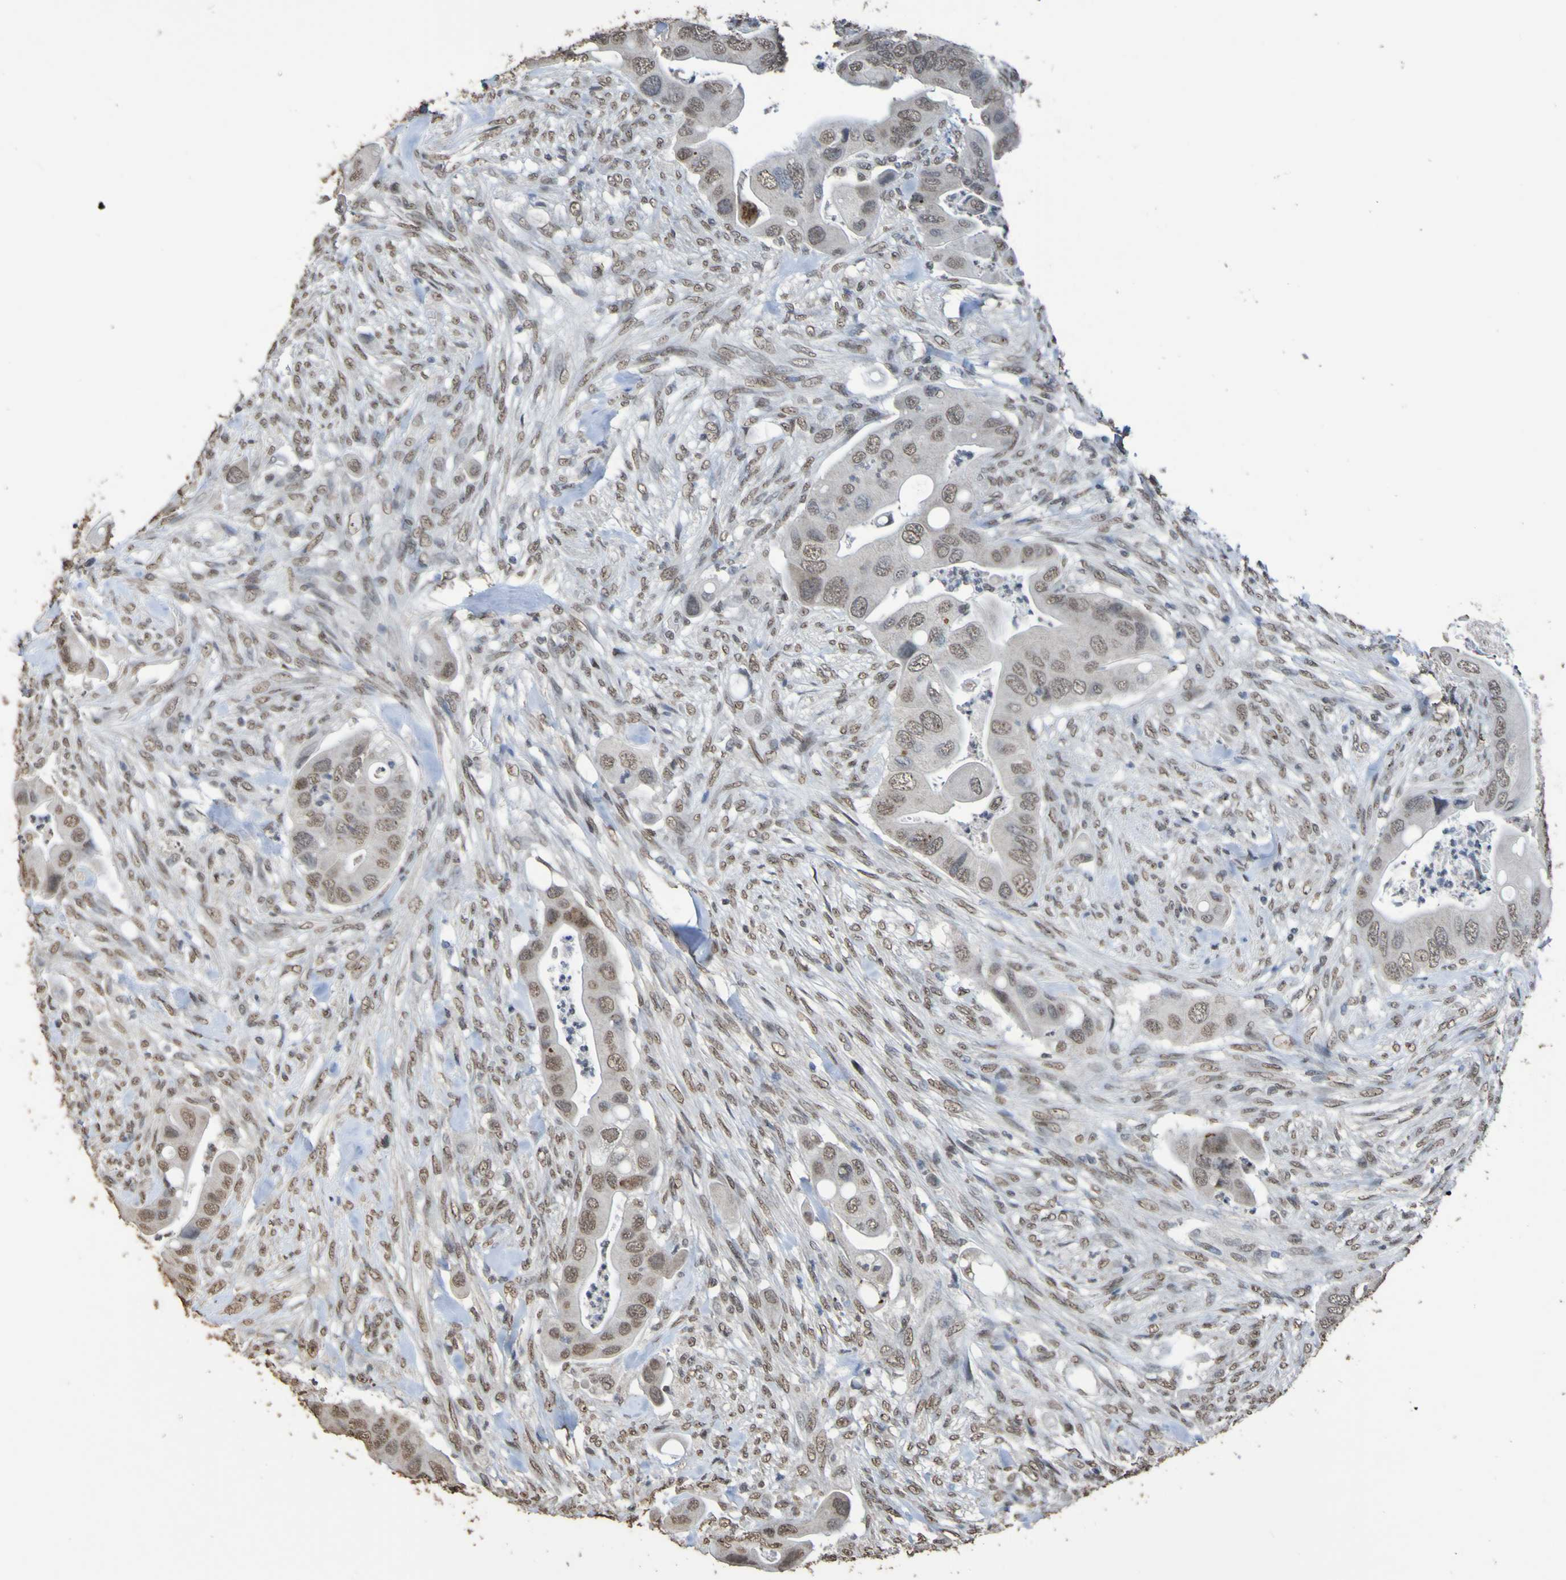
{"staining": {"intensity": "moderate", "quantity": ">75%", "location": "cytoplasmic/membranous,nuclear"}, "tissue": "colorectal cancer", "cell_type": "Tumor cells", "image_type": "cancer", "snomed": [{"axis": "morphology", "description": "Adenocarcinoma, NOS"}, {"axis": "topography", "description": "Rectum"}], "caption": "A medium amount of moderate cytoplasmic/membranous and nuclear staining is identified in approximately >75% of tumor cells in colorectal cancer tissue.", "gene": "ALKBH2", "patient": {"sex": "female", "age": 57}}